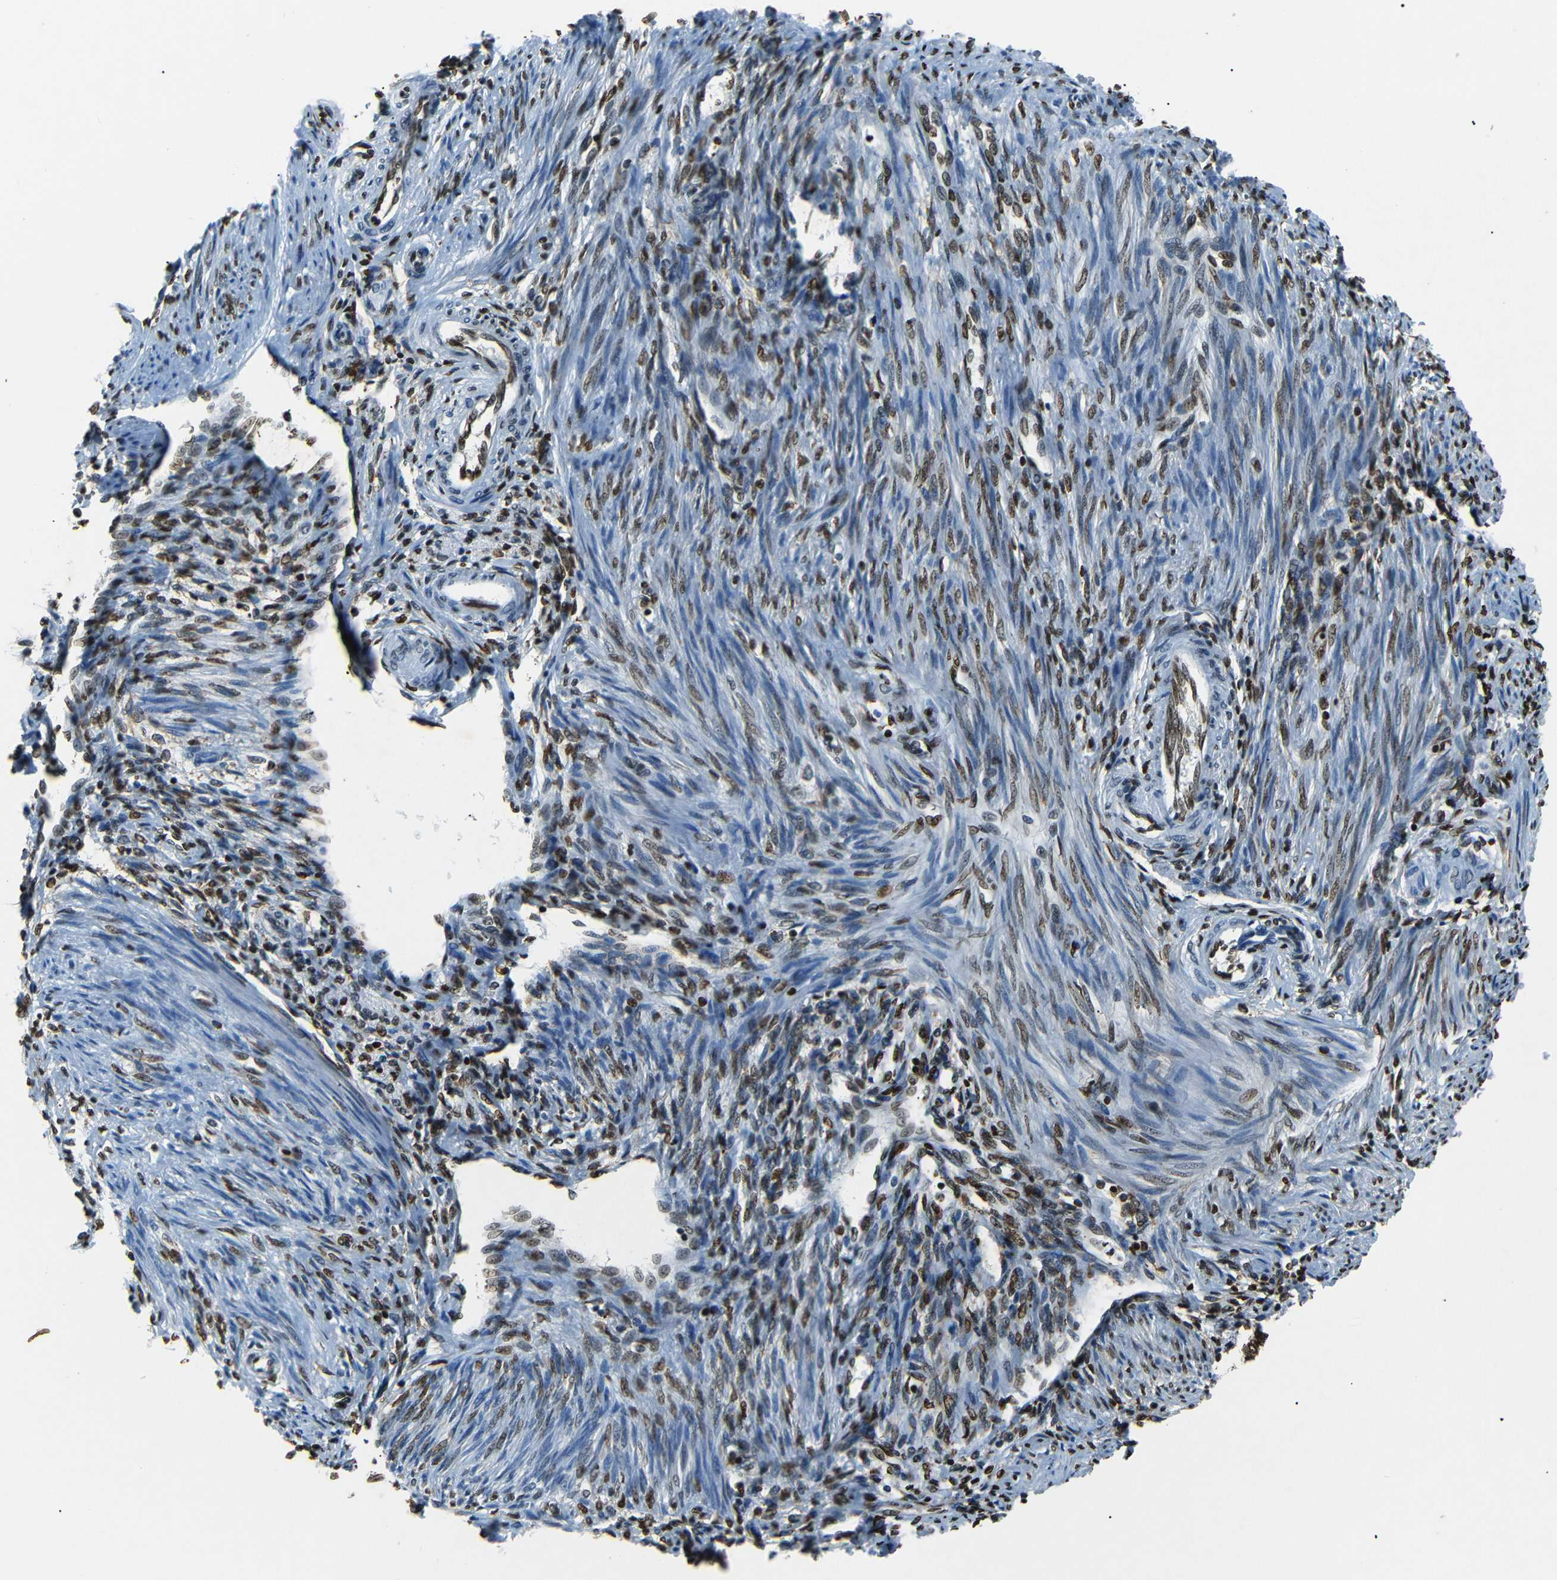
{"staining": {"intensity": "strong", "quantity": ">75%", "location": "nuclear"}, "tissue": "endometrium", "cell_type": "Cells in endometrial stroma", "image_type": "normal", "snomed": [{"axis": "morphology", "description": "Normal tissue, NOS"}, {"axis": "topography", "description": "Endometrium"}], "caption": "Endometrium stained with DAB (3,3'-diaminobenzidine) IHC displays high levels of strong nuclear expression in approximately >75% of cells in endometrial stroma.", "gene": "HMGN1", "patient": {"sex": "female", "age": 42}}